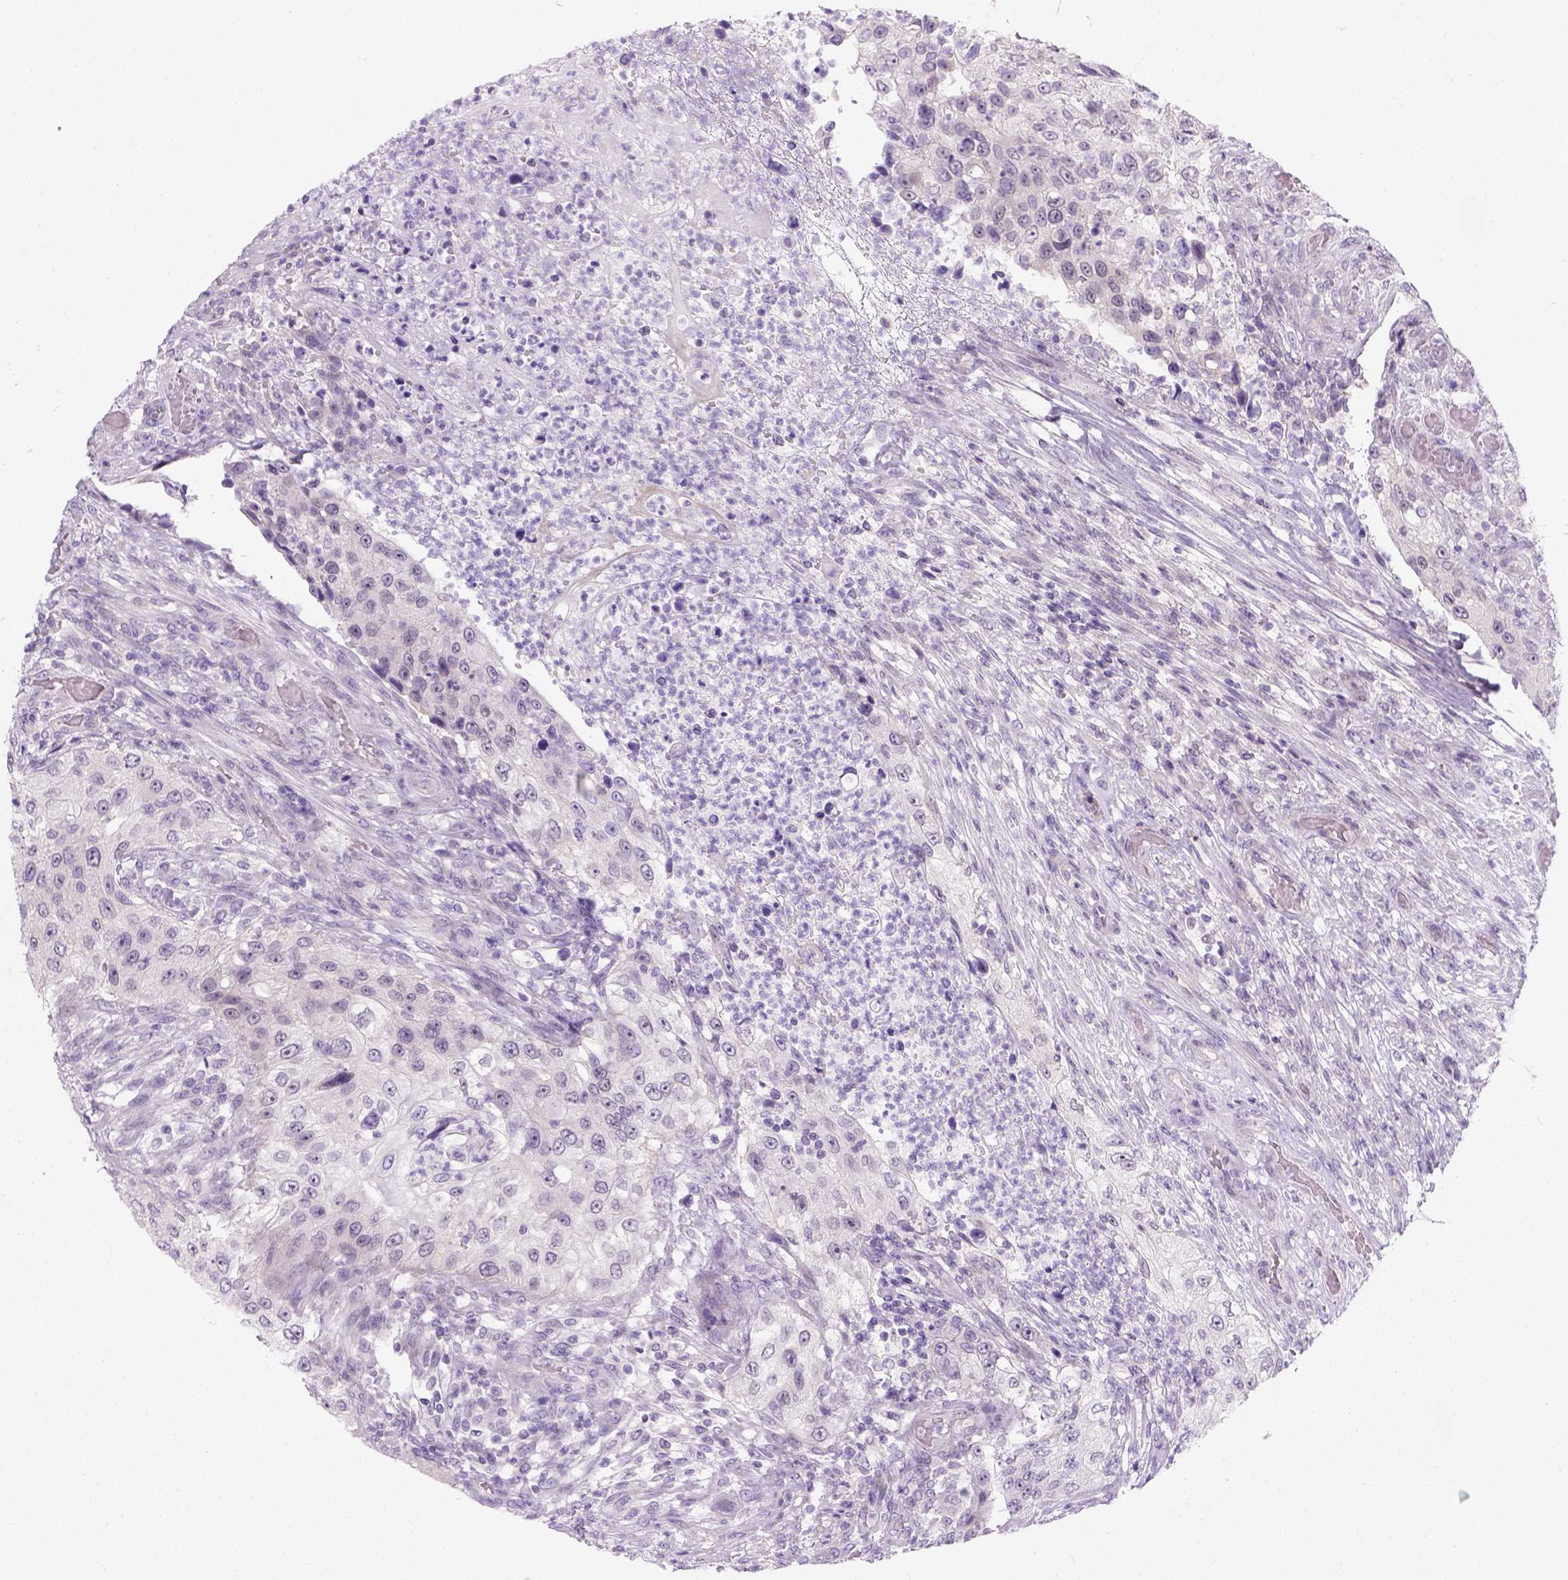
{"staining": {"intensity": "negative", "quantity": "none", "location": "none"}, "tissue": "urothelial cancer", "cell_type": "Tumor cells", "image_type": "cancer", "snomed": [{"axis": "morphology", "description": "Urothelial carcinoma, High grade"}, {"axis": "topography", "description": "Urinary bladder"}], "caption": "Urothelial cancer was stained to show a protein in brown. There is no significant expression in tumor cells.", "gene": "C20orf144", "patient": {"sex": "female", "age": 60}}